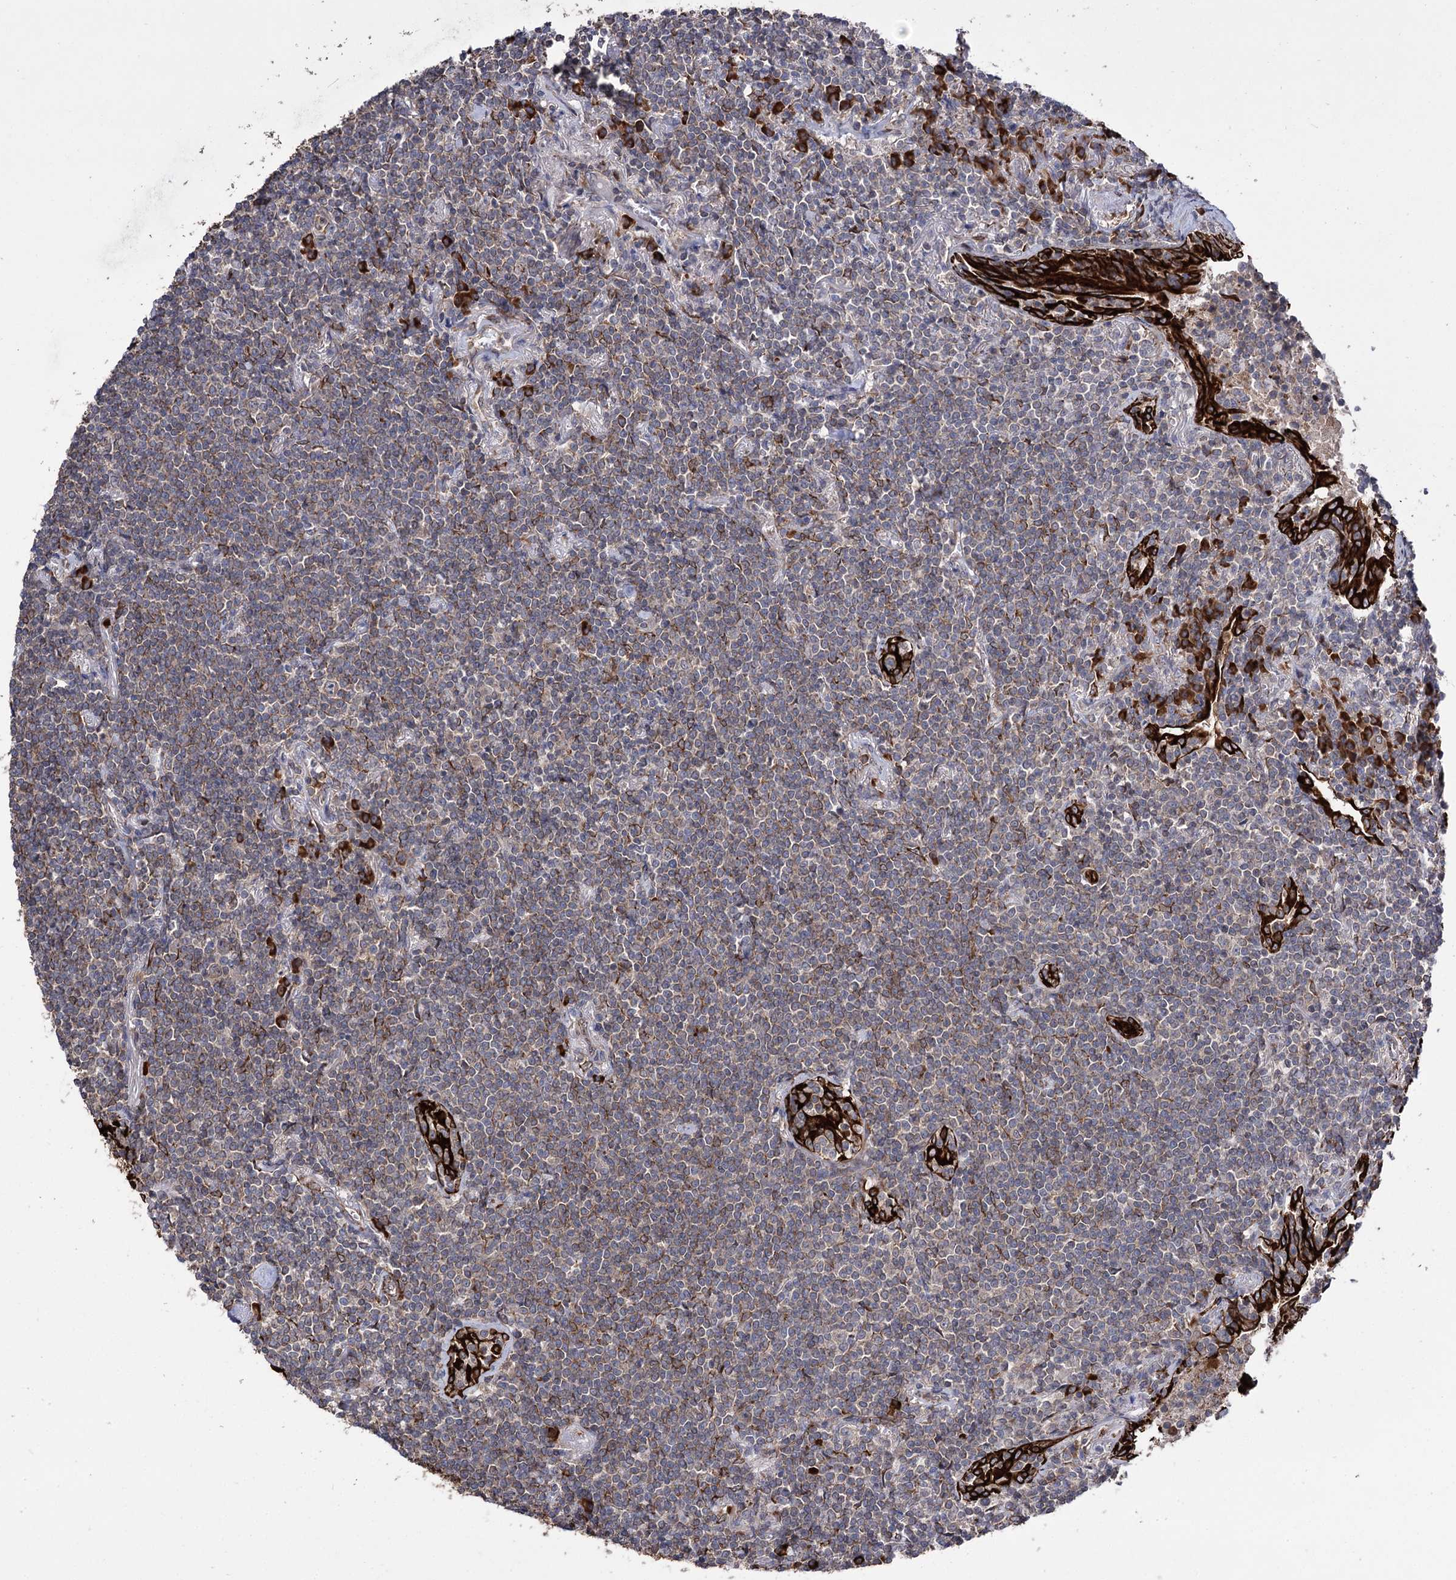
{"staining": {"intensity": "moderate", "quantity": "25%-75%", "location": "cytoplasmic/membranous,nuclear"}, "tissue": "lymphoma", "cell_type": "Tumor cells", "image_type": "cancer", "snomed": [{"axis": "morphology", "description": "Malignant lymphoma, non-Hodgkin's type, Low grade"}, {"axis": "topography", "description": "Lung"}], "caption": "Protein staining of lymphoma tissue exhibits moderate cytoplasmic/membranous and nuclear expression in about 25%-75% of tumor cells. Using DAB (brown) and hematoxylin (blue) stains, captured at high magnification using brightfield microscopy.", "gene": "CDAN1", "patient": {"sex": "female", "age": 71}}